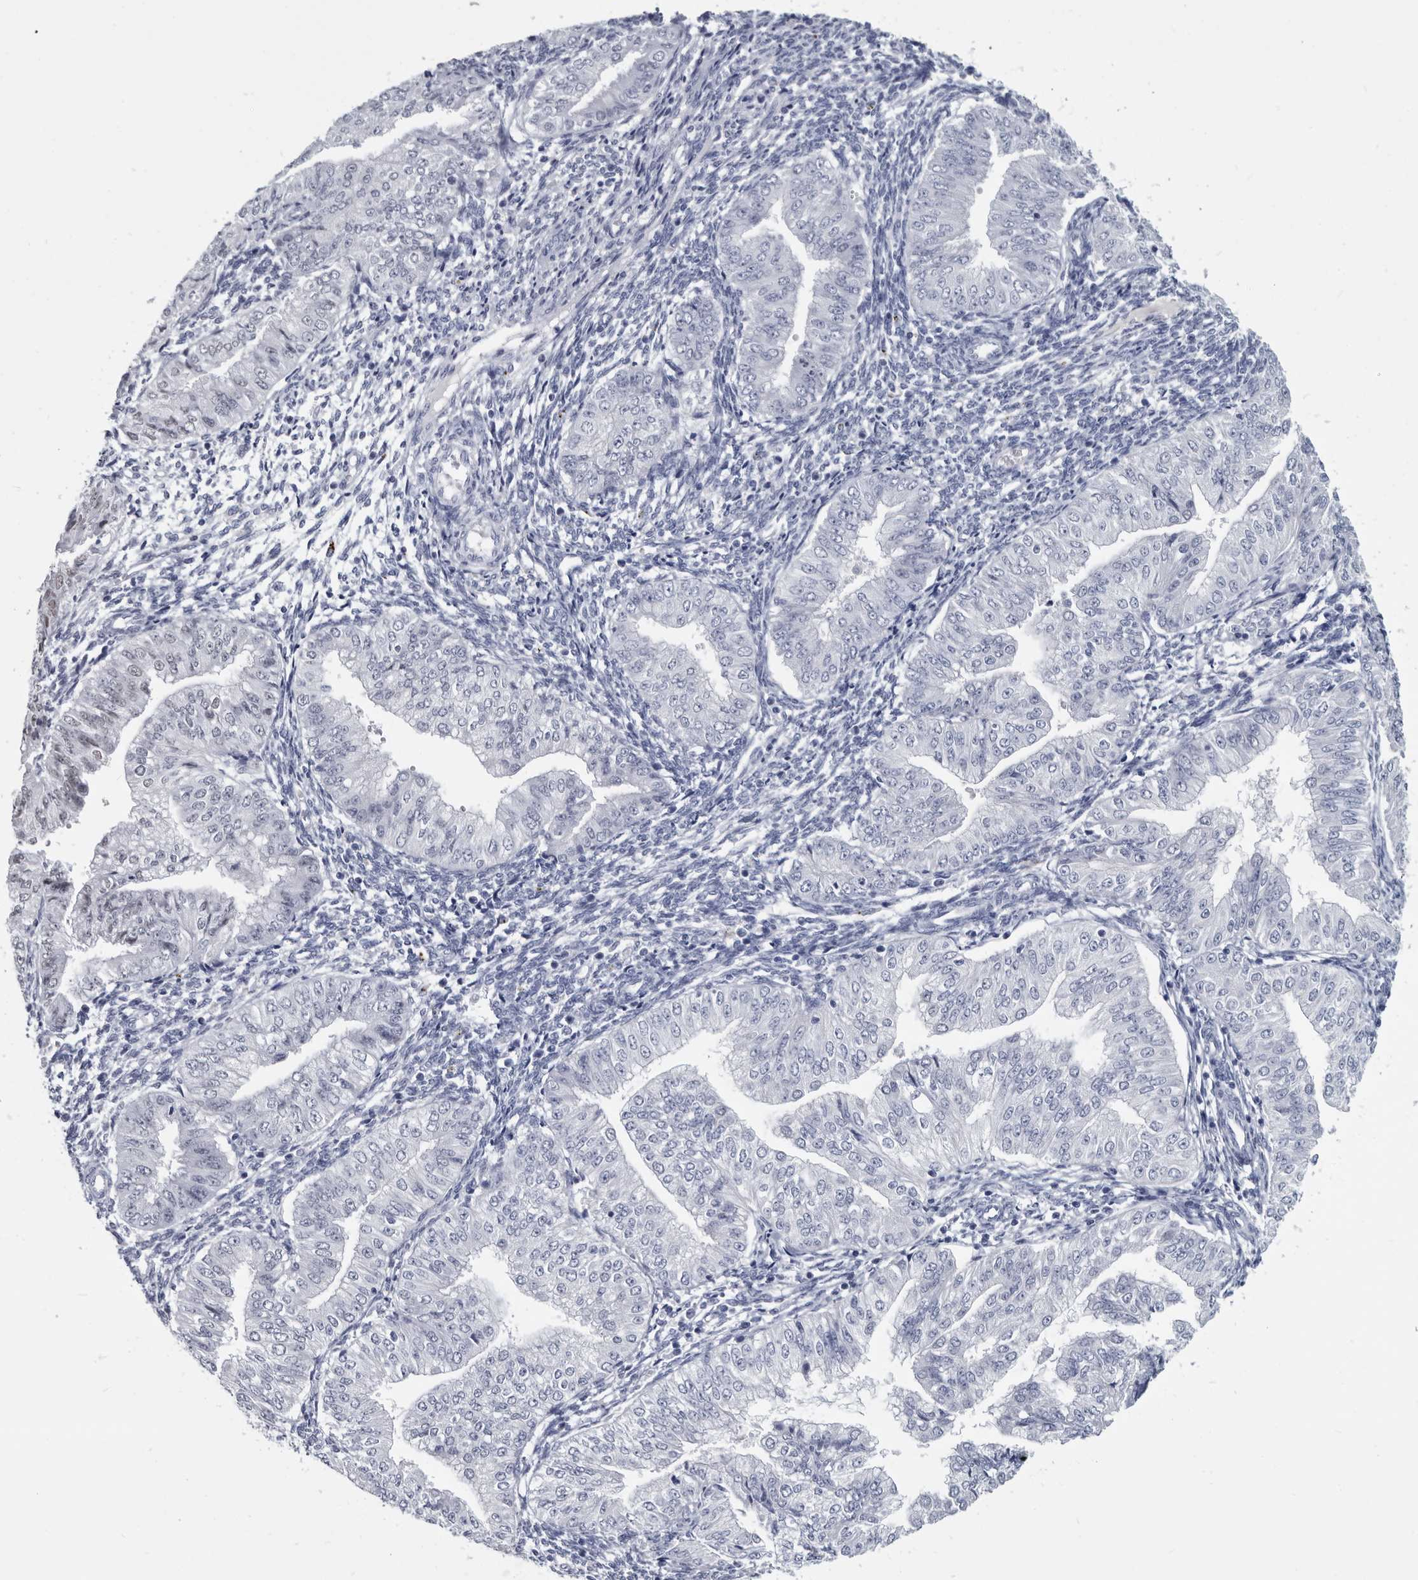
{"staining": {"intensity": "negative", "quantity": "none", "location": "none"}, "tissue": "endometrial cancer", "cell_type": "Tumor cells", "image_type": "cancer", "snomed": [{"axis": "morphology", "description": "Normal tissue, NOS"}, {"axis": "morphology", "description": "Adenocarcinoma, NOS"}, {"axis": "topography", "description": "Endometrium"}], "caption": "Tumor cells show no significant protein expression in adenocarcinoma (endometrial).", "gene": "WRAP73", "patient": {"sex": "female", "age": 53}}